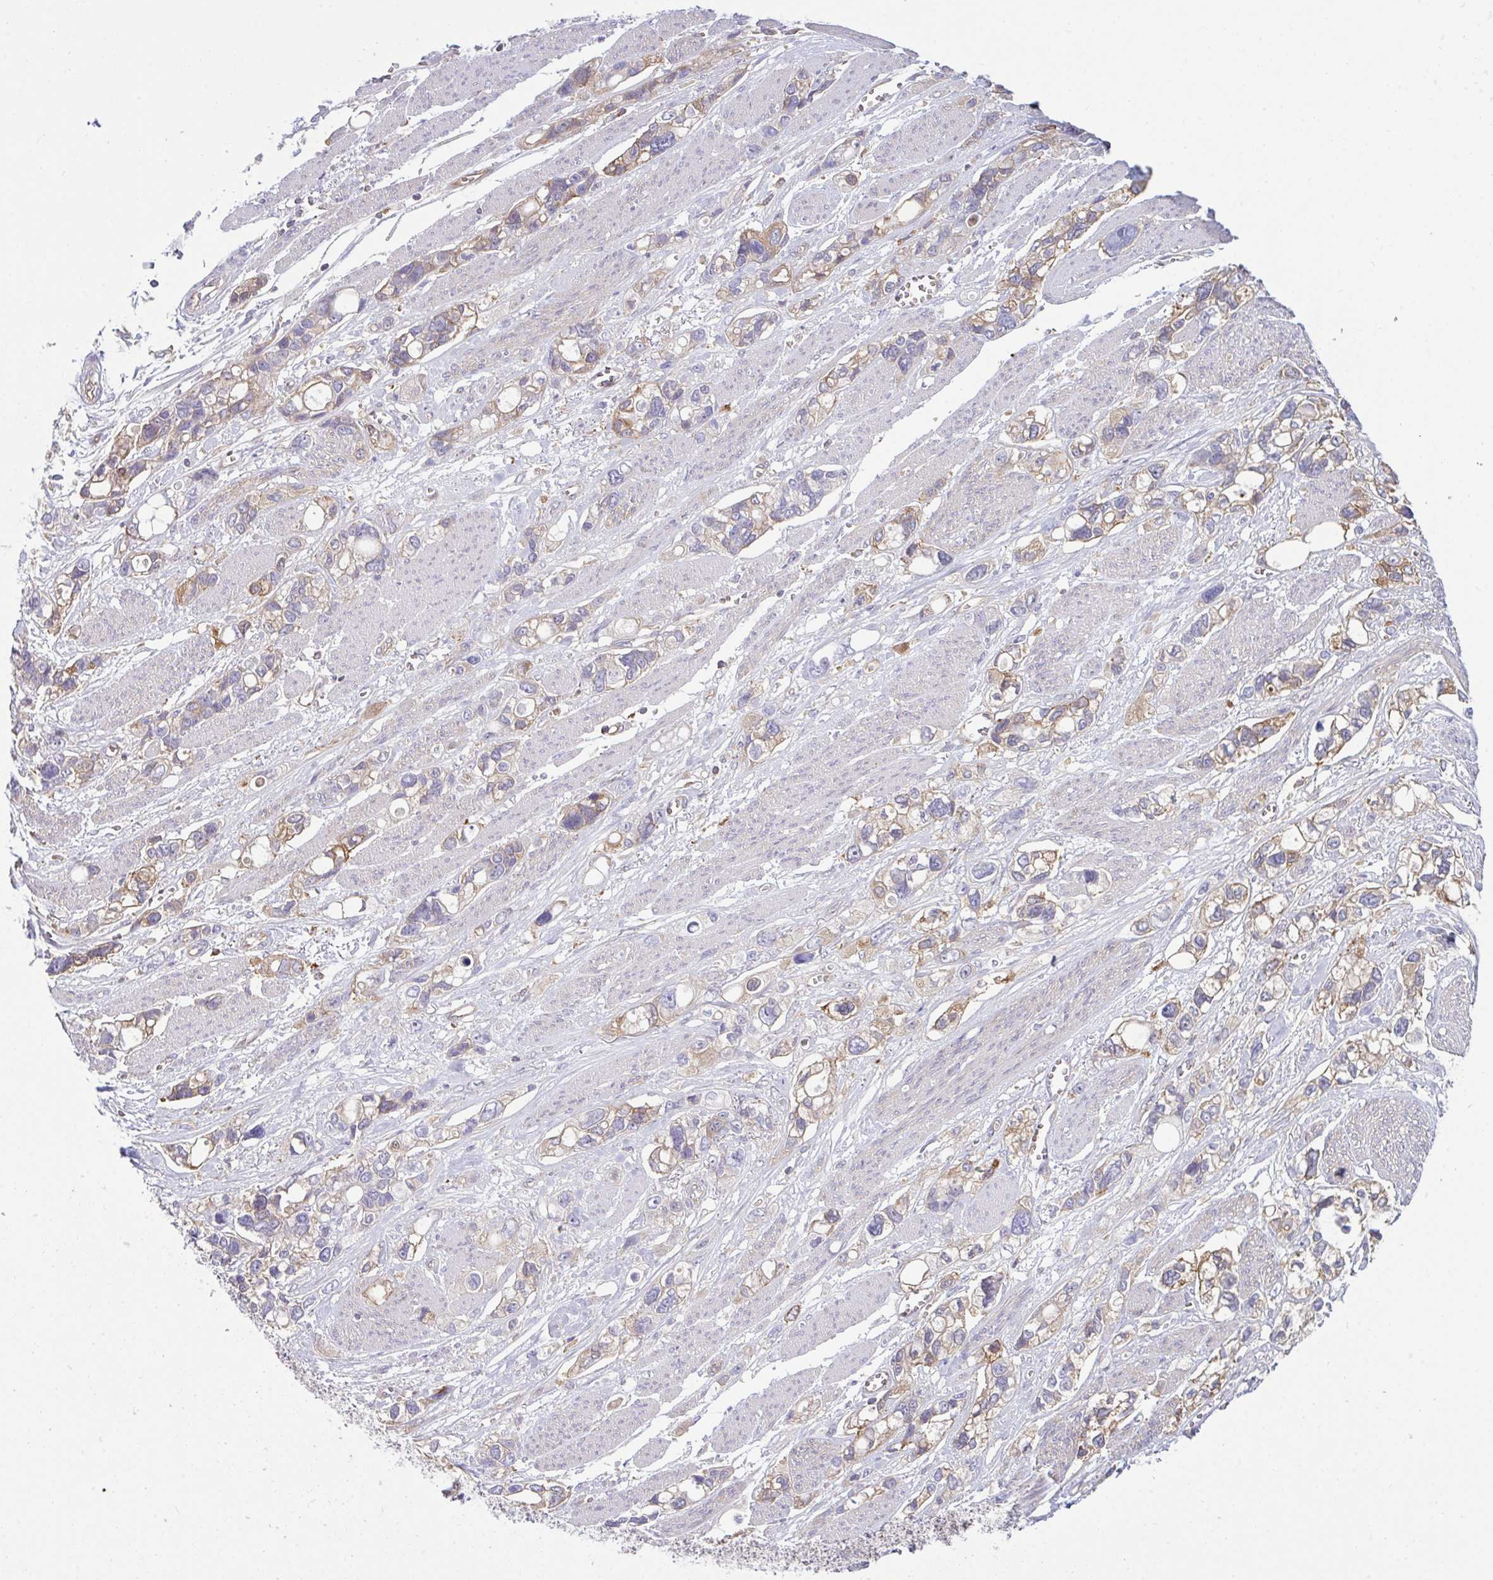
{"staining": {"intensity": "weak", "quantity": "25%-75%", "location": "cytoplasmic/membranous"}, "tissue": "stomach cancer", "cell_type": "Tumor cells", "image_type": "cancer", "snomed": [{"axis": "morphology", "description": "Adenocarcinoma, NOS"}, {"axis": "topography", "description": "Stomach, upper"}], "caption": "Adenocarcinoma (stomach) was stained to show a protein in brown. There is low levels of weak cytoplasmic/membranous expression in approximately 25%-75% of tumor cells.", "gene": "TSC22D3", "patient": {"sex": "female", "age": 81}}